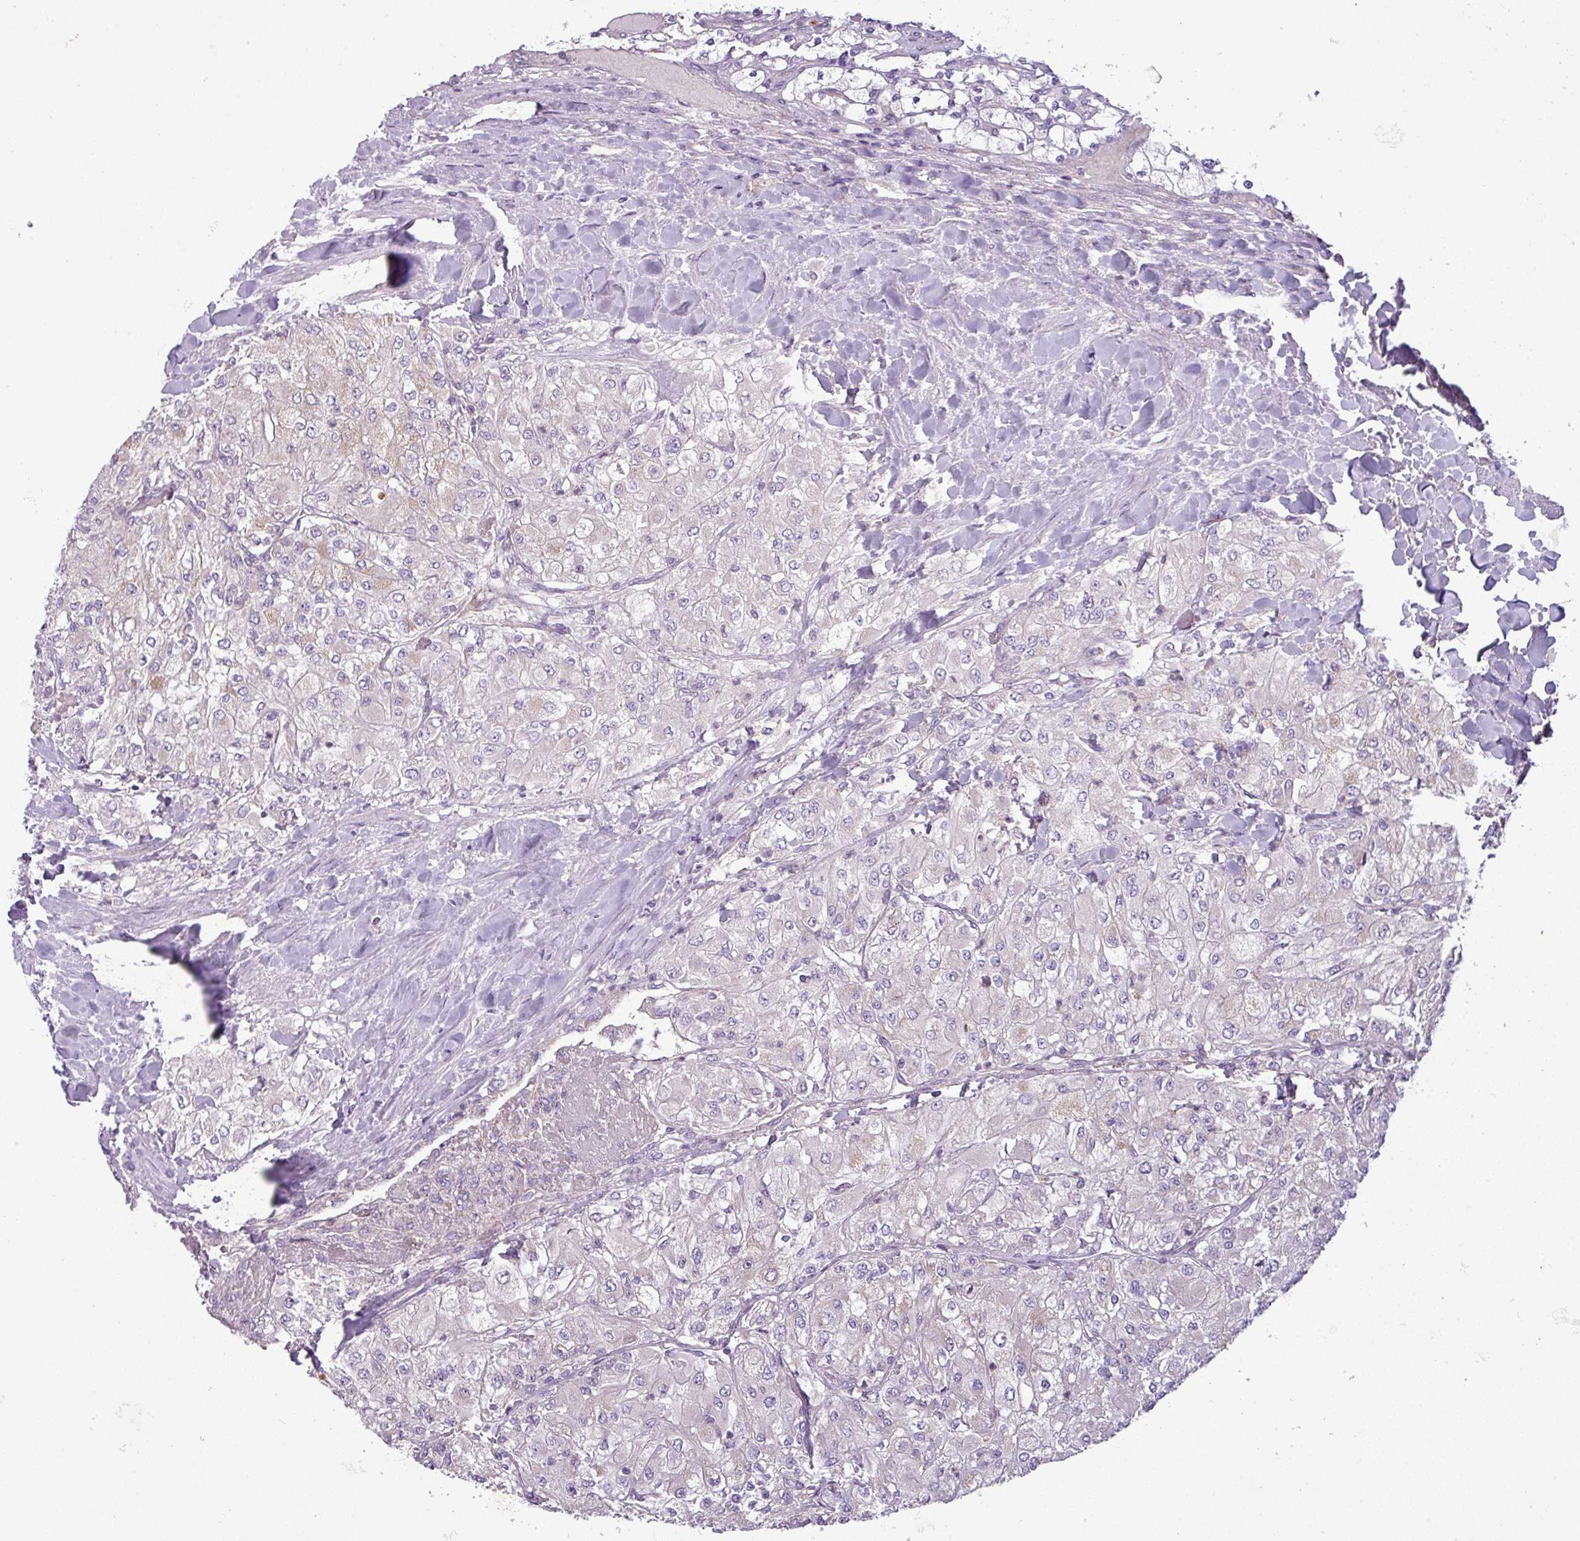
{"staining": {"intensity": "negative", "quantity": "none", "location": "none"}, "tissue": "renal cancer", "cell_type": "Tumor cells", "image_type": "cancer", "snomed": [{"axis": "morphology", "description": "Adenocarcinoma, NOS"}, {"axis": "topography", "description": "Kidney"}], "caption": "DAB immunohistochemical staining of renal cancer (adenocarcinoma) displays no significant staining in tumor cells.", "gene": "PNMA6A", "patient": {"sex": "male", "age": 80}}